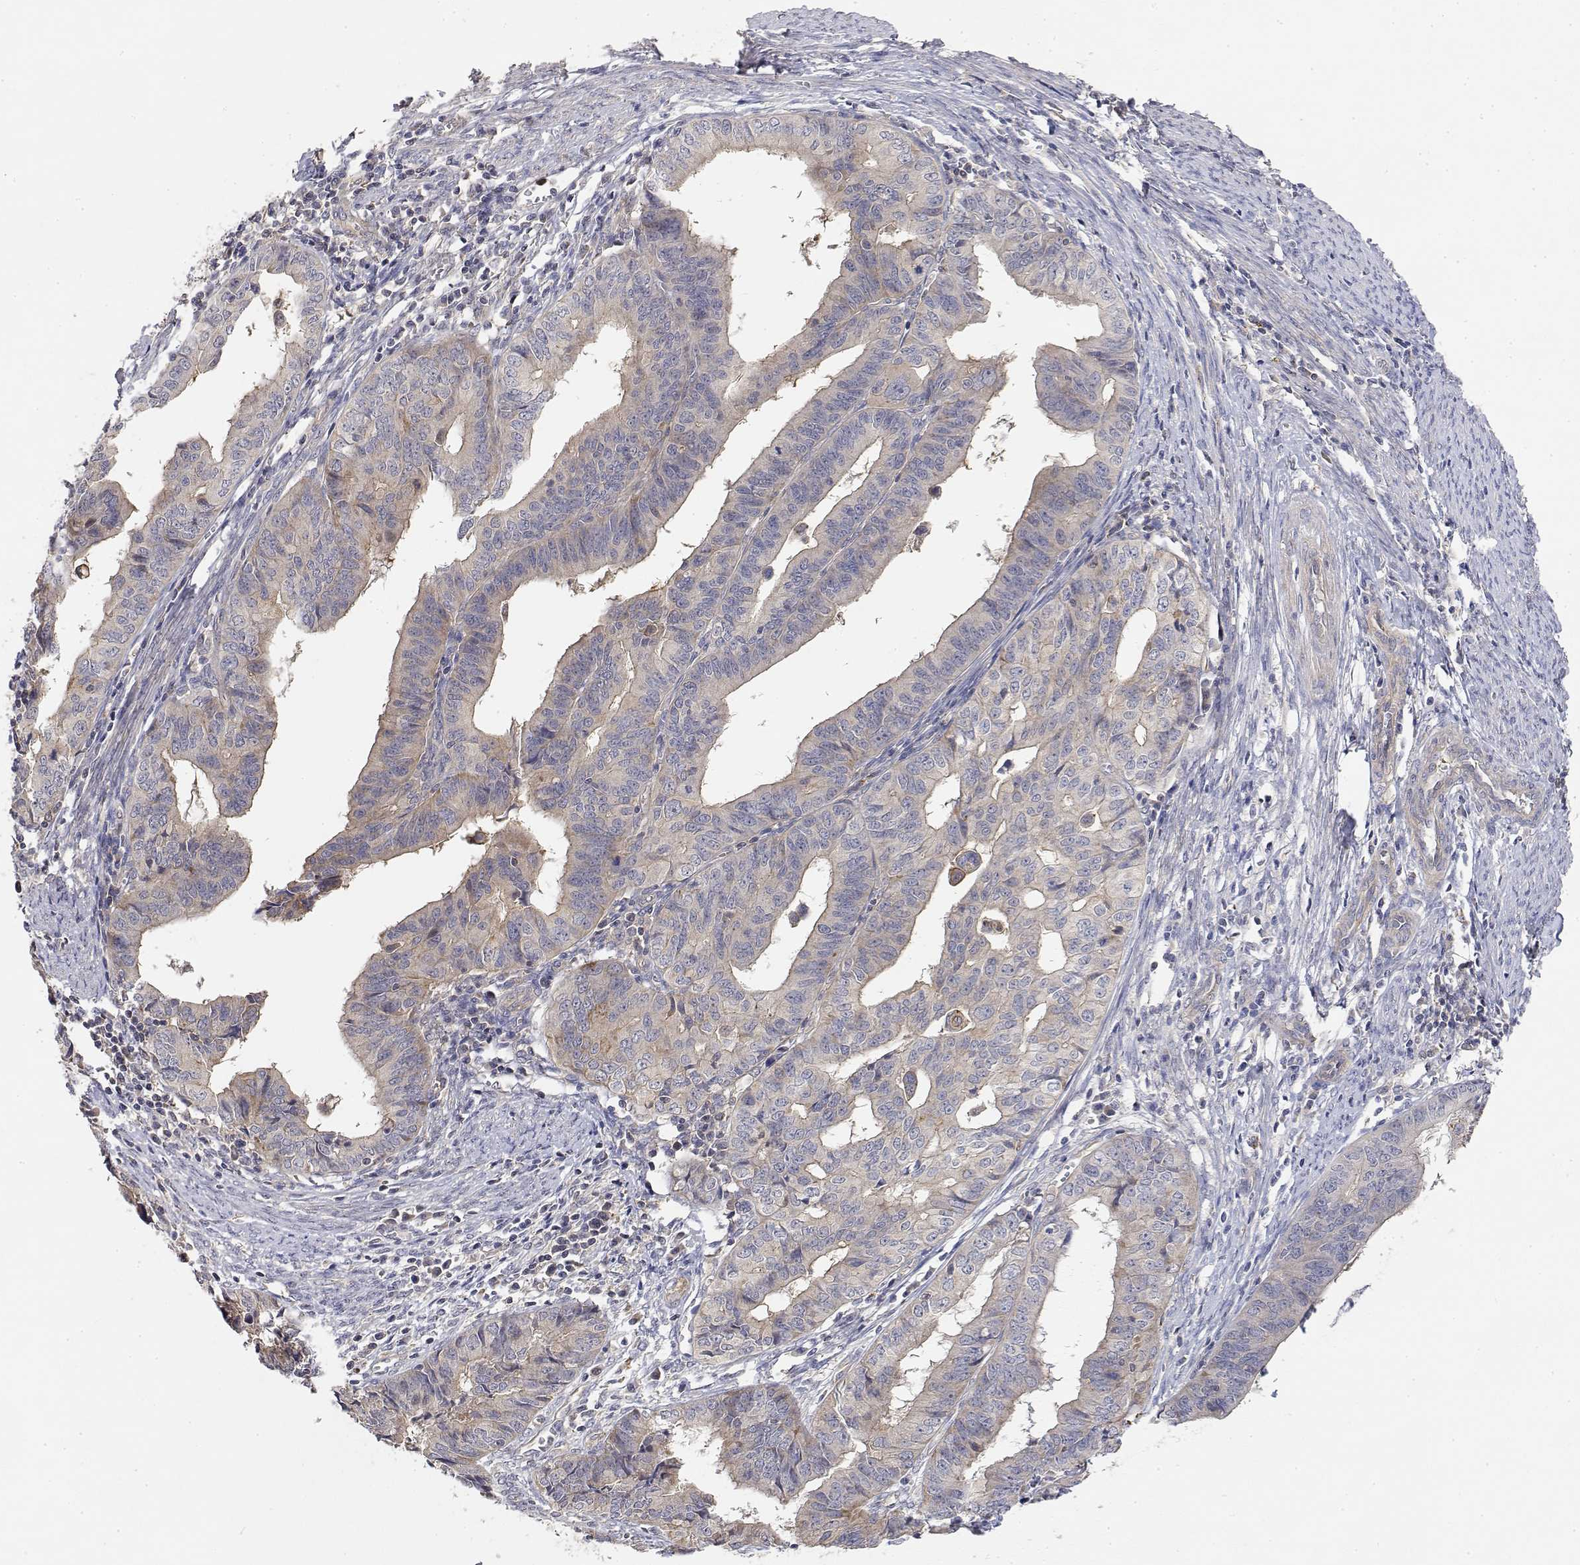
{"staining": {"intensity": "negative", "quantity": "none", "location": "none"}, "tissue": "endometrial cancer", "cell_type": "Tumor cells", "image_type": "cancer", "snomed": [{"axis": "morphology", "description": "Adenocarcinoma, NOS"}, {"axis": "topography", "description": "Endometrium"}], "caption": "Protein analysis of adenocarcinoma (endometrial) displays no significant staining in tumor cells. The staining is performed using DAB brown chromogen with nuclei counter-stained in using hematoxylin.", "gene": "LONRF3", "patient": {"sex": "female", "age": 65}}